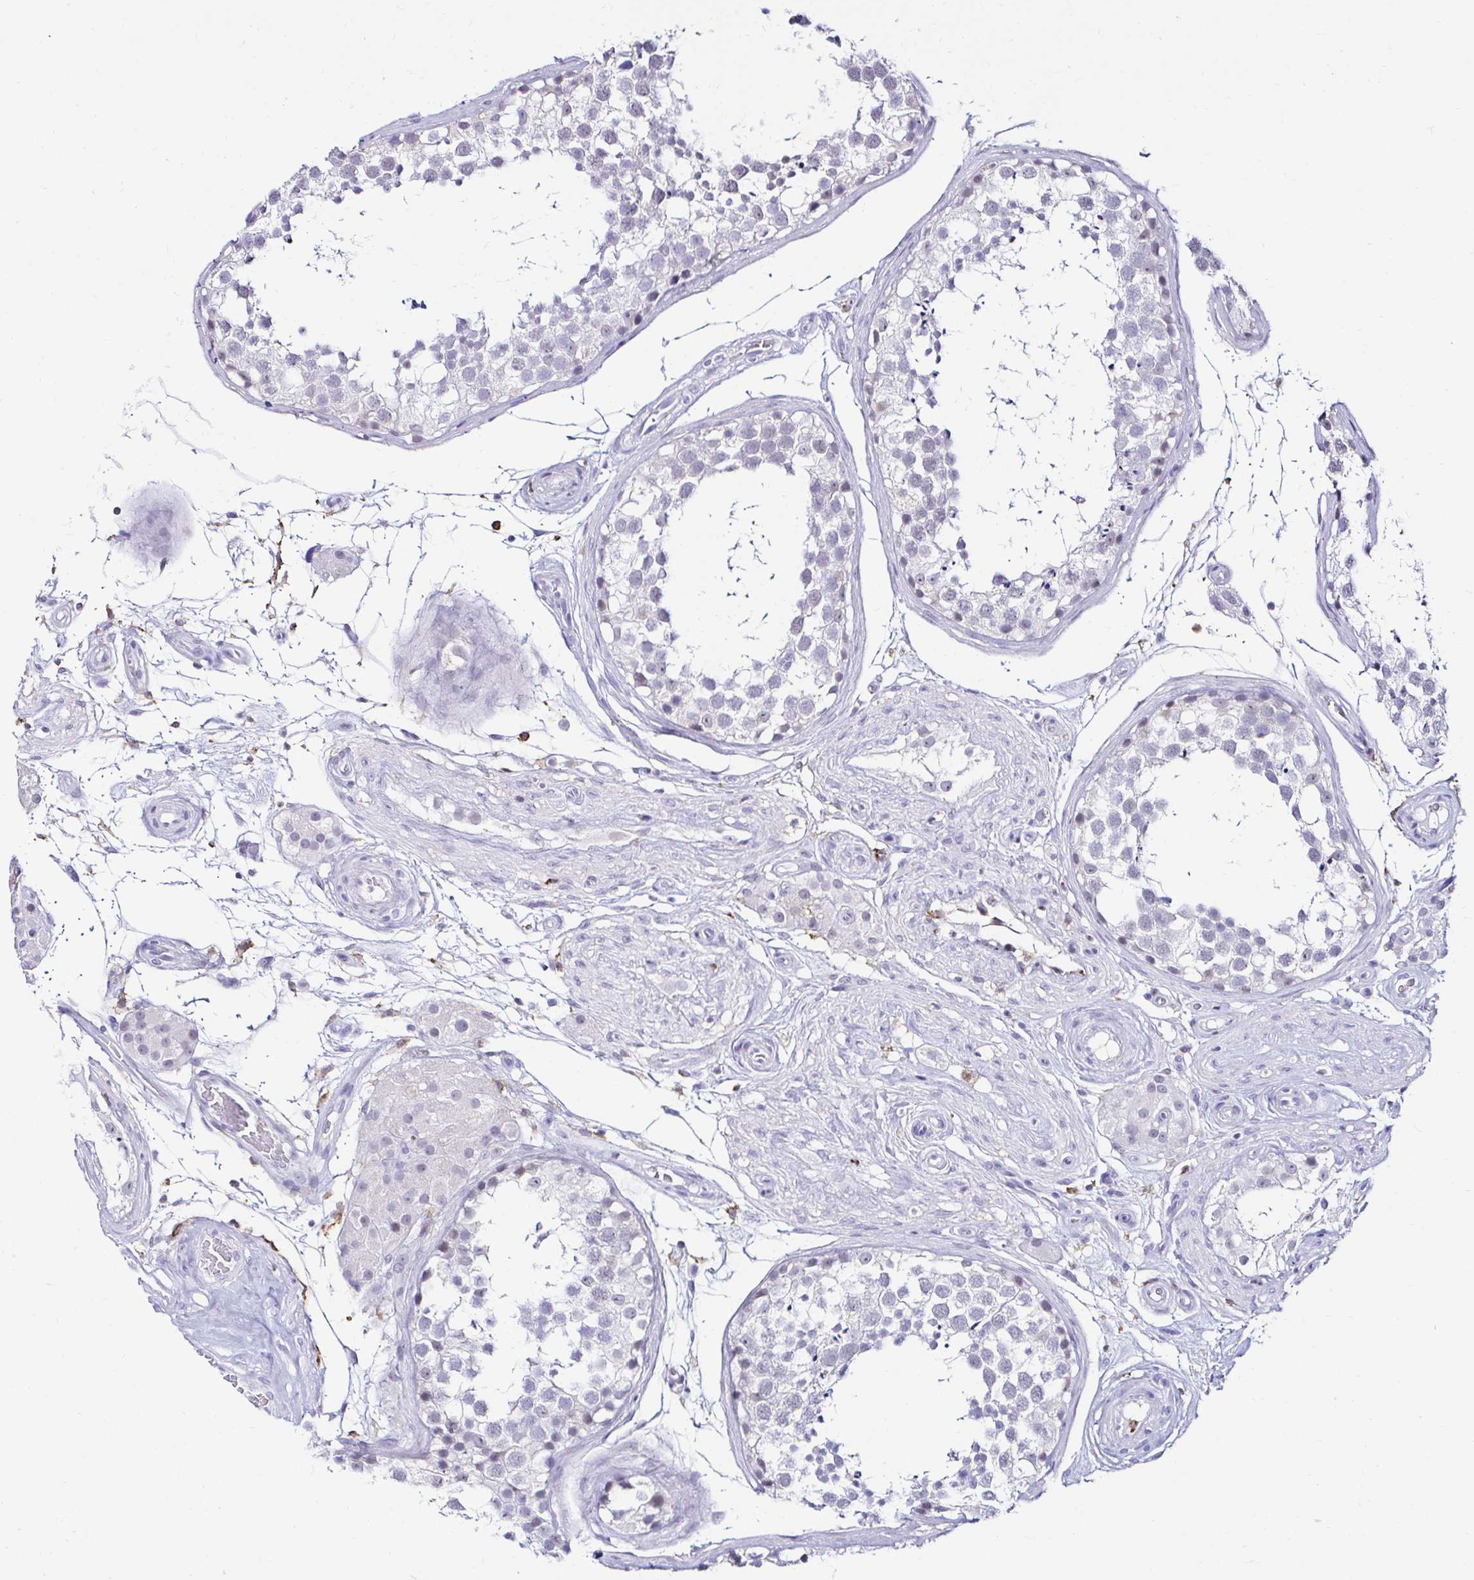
{"staining": {"intensity": "weak", "quantity": "<25%", "location": "nuclear"}, "tissue": "testis", "cell_type": "Cells in seminiferous ducts", "image_type": "normal", "snomed": [{"axis": "morphology", "description": "Normal tissue, NOS"}, {"axis": "morphology", "description": "Seminoma, NOS"}, {"axis": "topography", "description": "Testis"}], "caption": "Cells in seminiferous ducts show no significant positivity in normal testis.", "gene": "CYBB", "patient": {"sex": "male", "age": 65}}